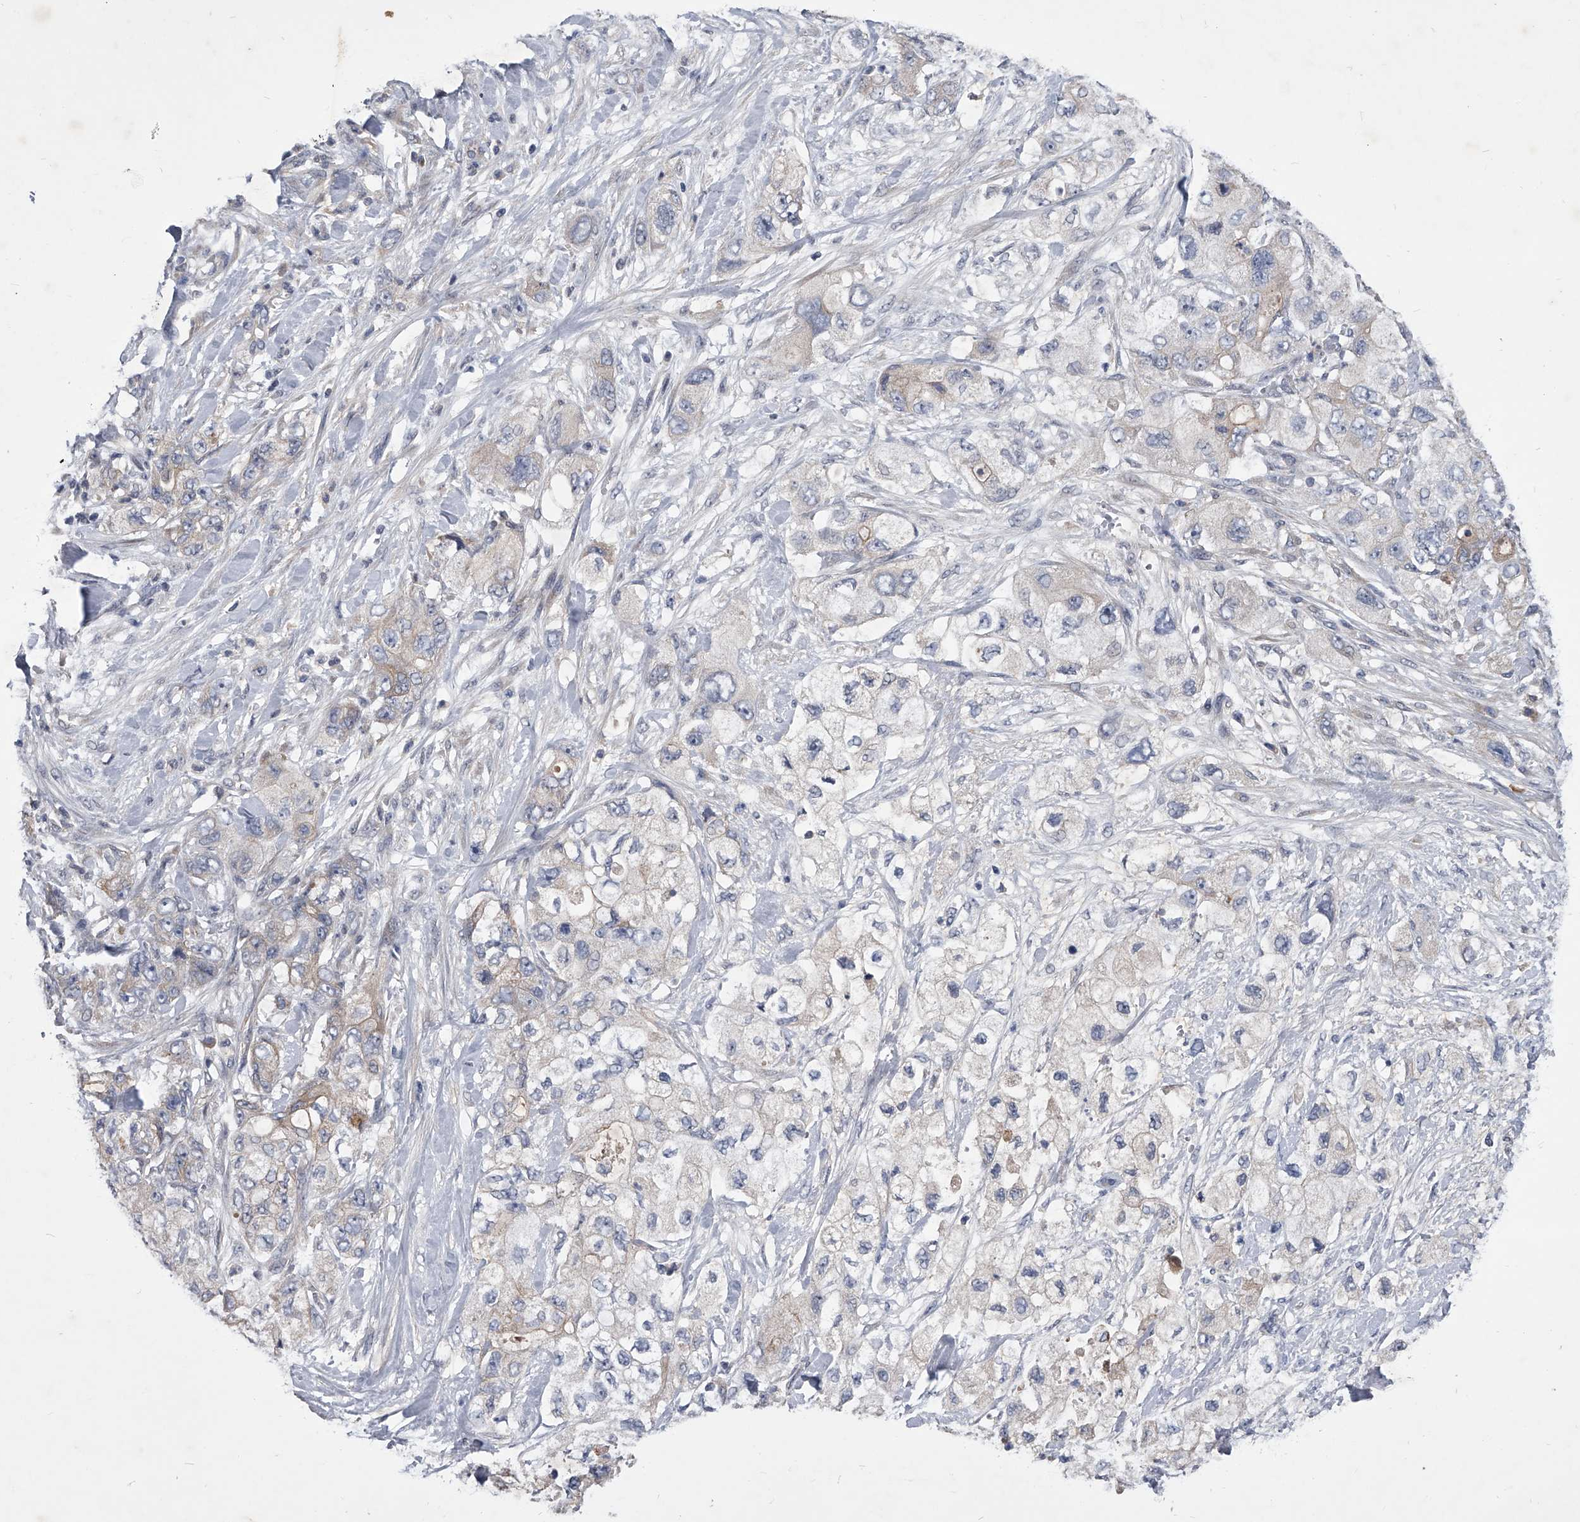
{"staining": {"intensity": "weak", "quantity": "<25%", "location": "cytoplasmic/membranous"}, "tissue": "pancreatic cancer", "cell_type": "Tumor cells", "image_type": "cancer", "snomed": [{"axis": "morphology", "description": "Adenocarcinoma, NOS"}, {"axis": "topography", "description": "Pancreas"}], "caption": "Immunohistochemical staining of pancreatic adenocarcinoma displays no significant expression in tumor cells.", "gene": "ZNF76", "patient": {"sex": "female", "age": 73}}